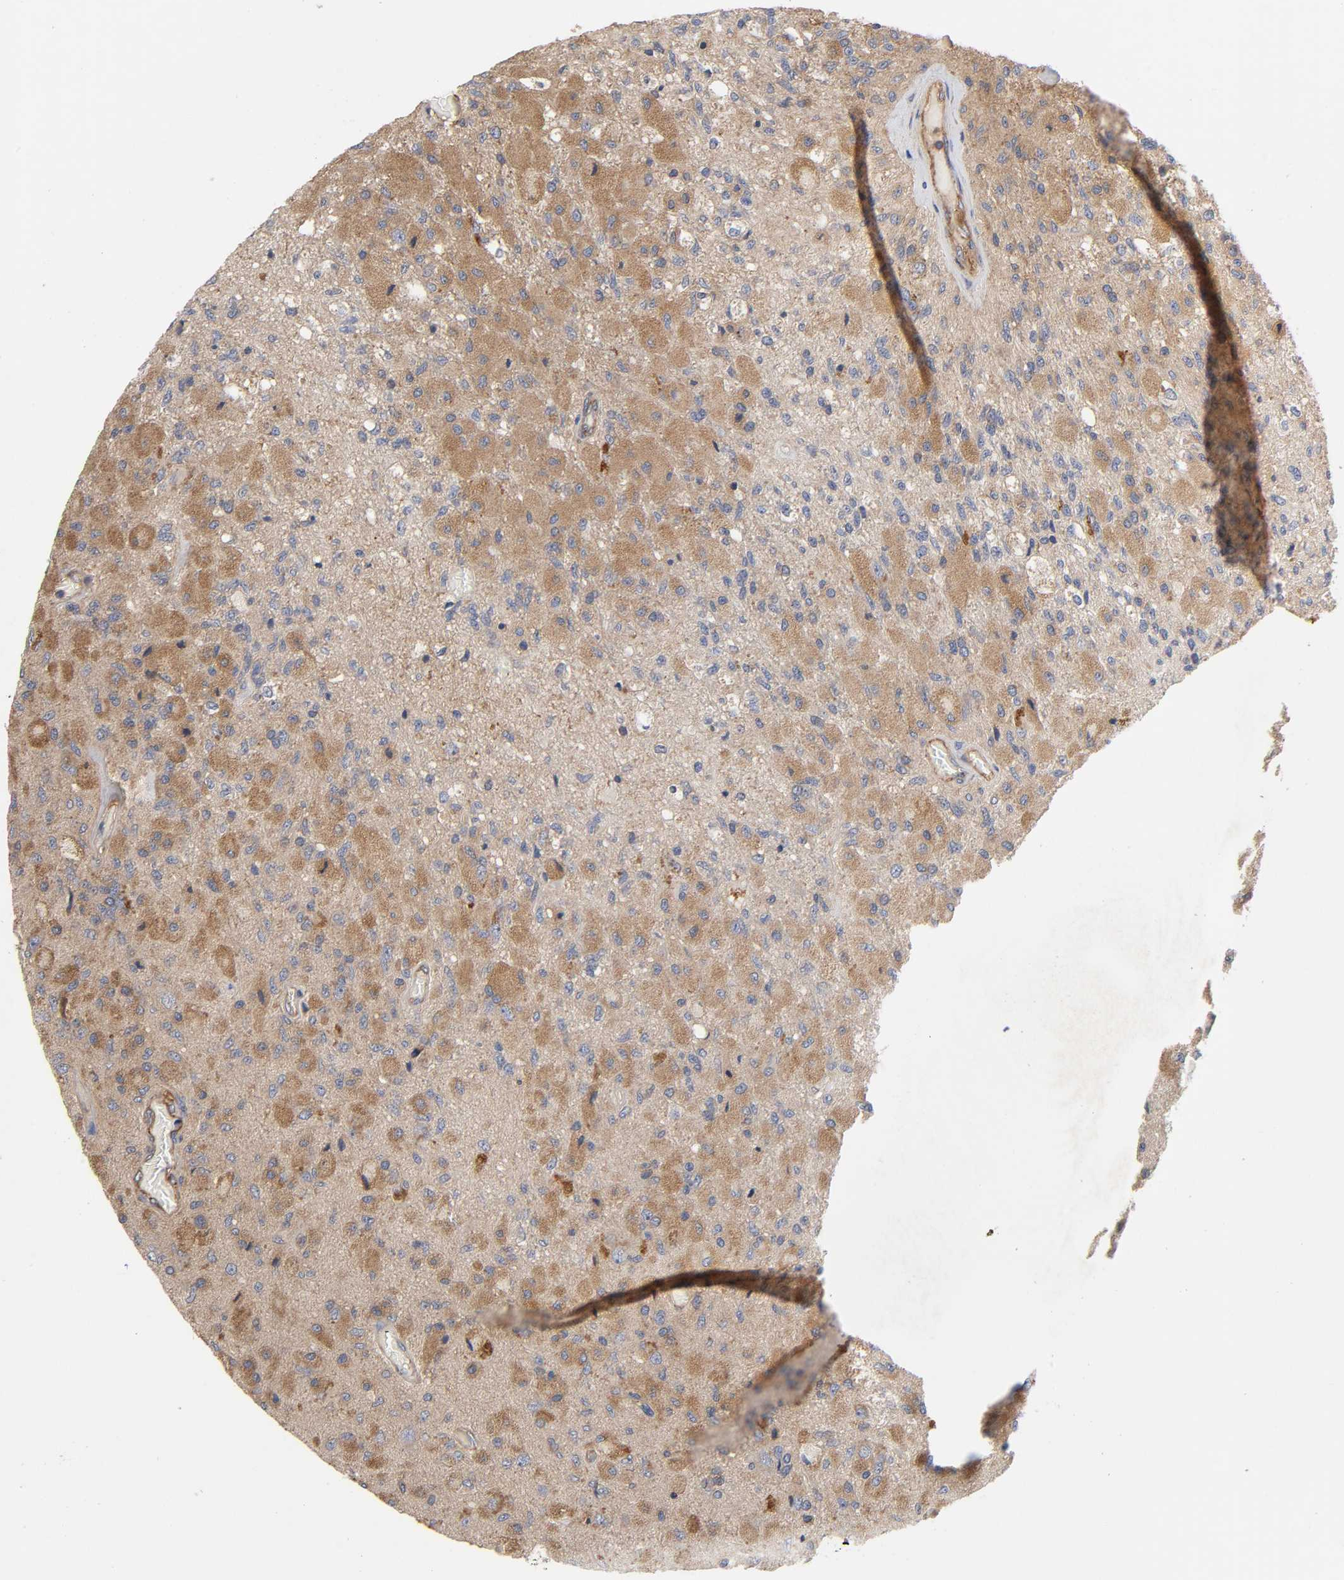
{"staining": {"intensity": "weak", "quantity": "25%-75%", "location": "cytoplasmic/membranous"}, "tissue": "glioma", "cell_type": "Tumor cells", "image_type": "cancer", "snomed": [{"axis": "morphology", "description": "Normal tissue, NOS"}, {"axis": "morphology", "description": "Glioma, malignant, High grade"}, {"axis": "topography", "description": "Cerebral cortex"}], "caption": "An immunohistochemistry micrograph of neoplastic tissue is shown. Protein staining in brown highlights weak cytoplasmic/membranous positivity in glioma within tumor cells. Nuclei are stained in blue.", "gene": "LAMTOR2", "patient": {"sex": "male", "age": 77}}